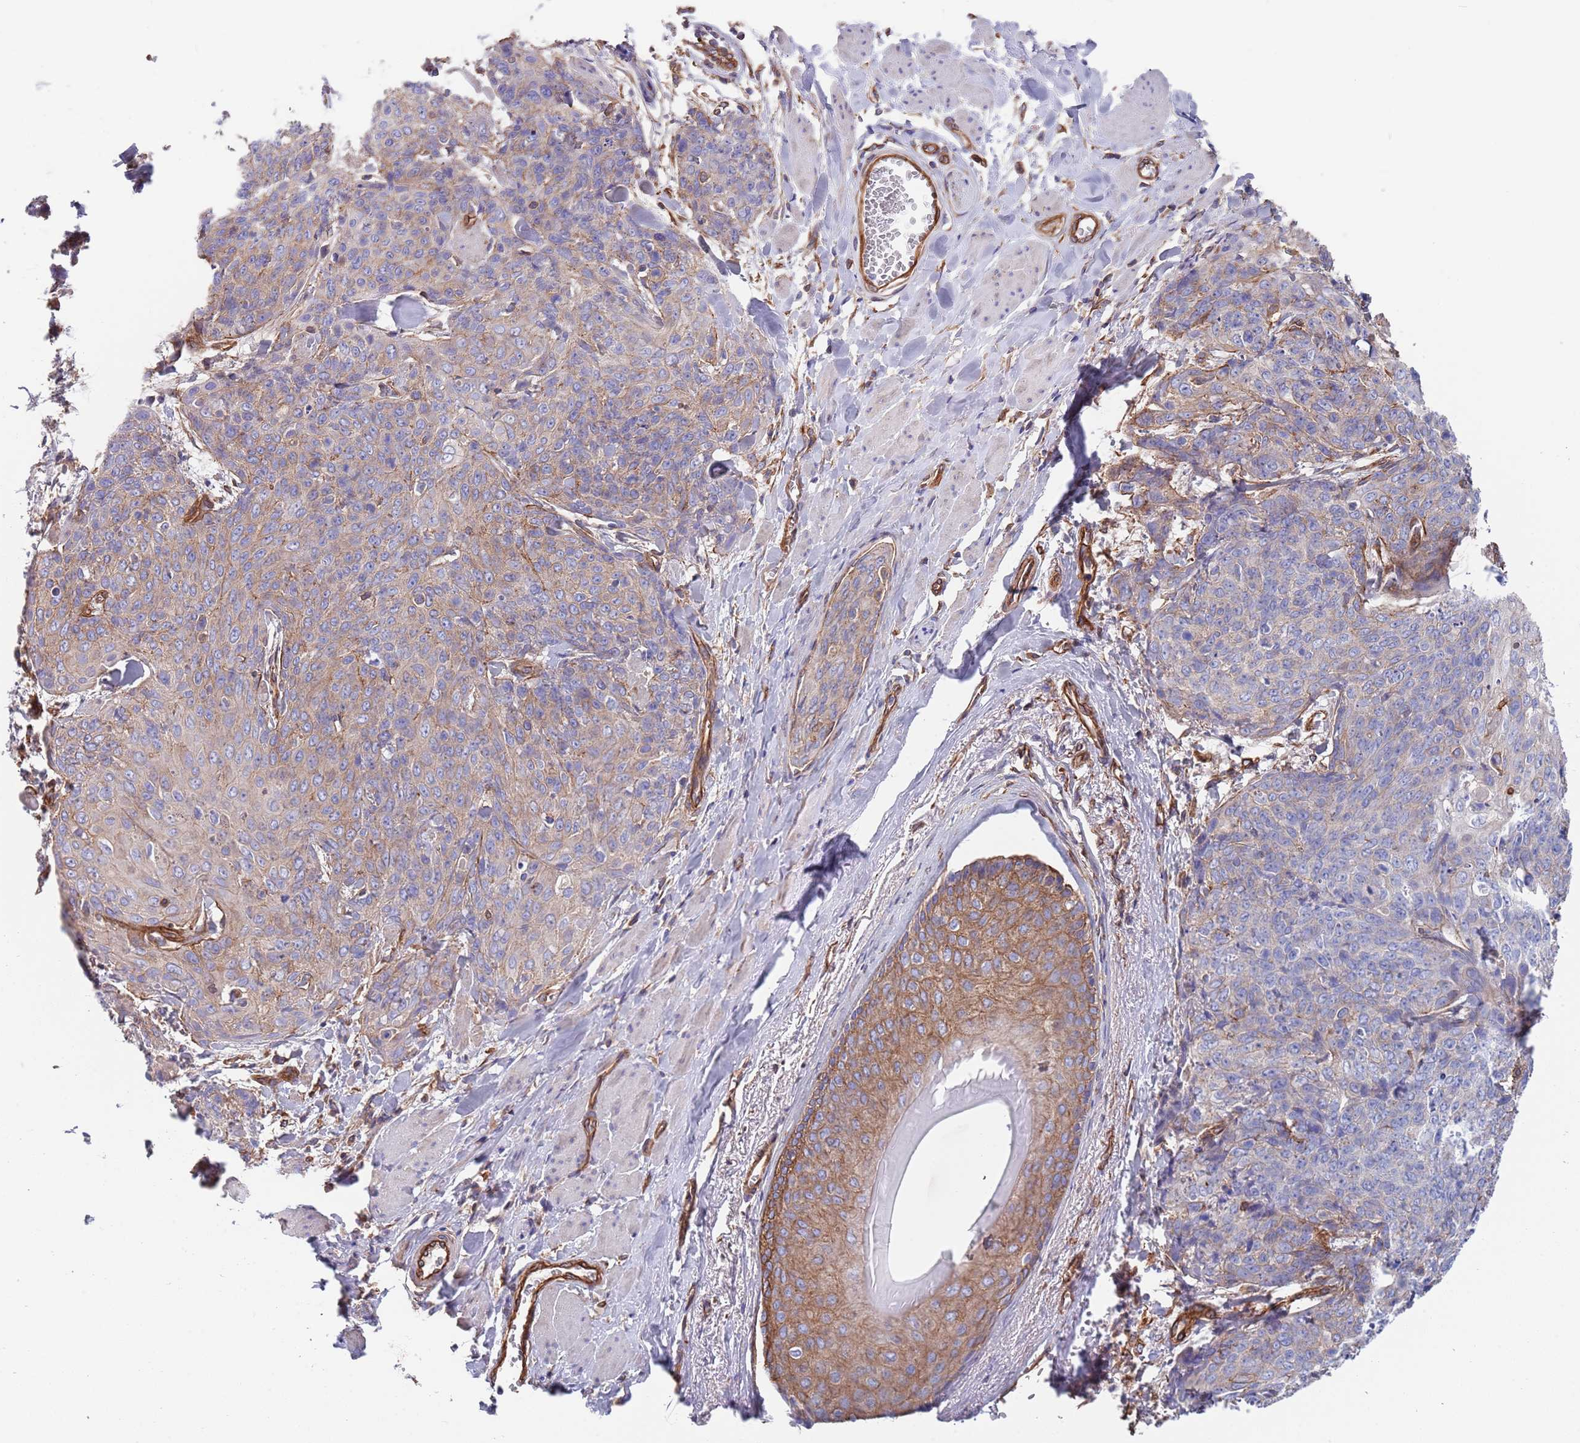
{"staining": {"intensity": "weak", "quantity": "<25%", "location": "cytoplasmic/membranous"}, "tissue": "skin cancer", "cell_type": "Tumor cells", "image_type": "cancer", "snomed": [{"axis": "morphology", "description": "Squamous cell carcinoma, NOS"}, {"axis": "topography", "description": "Skin"}, {"axis": "topography", "description": "Vulva"}], "caption": "This is an immunohistochemistry photomicrograph of skin squamous cell carcinoma. There is no expression in tumor cells.", "gene": "JAKMIP2", "patient": {"sex": "female", "age": 85}}